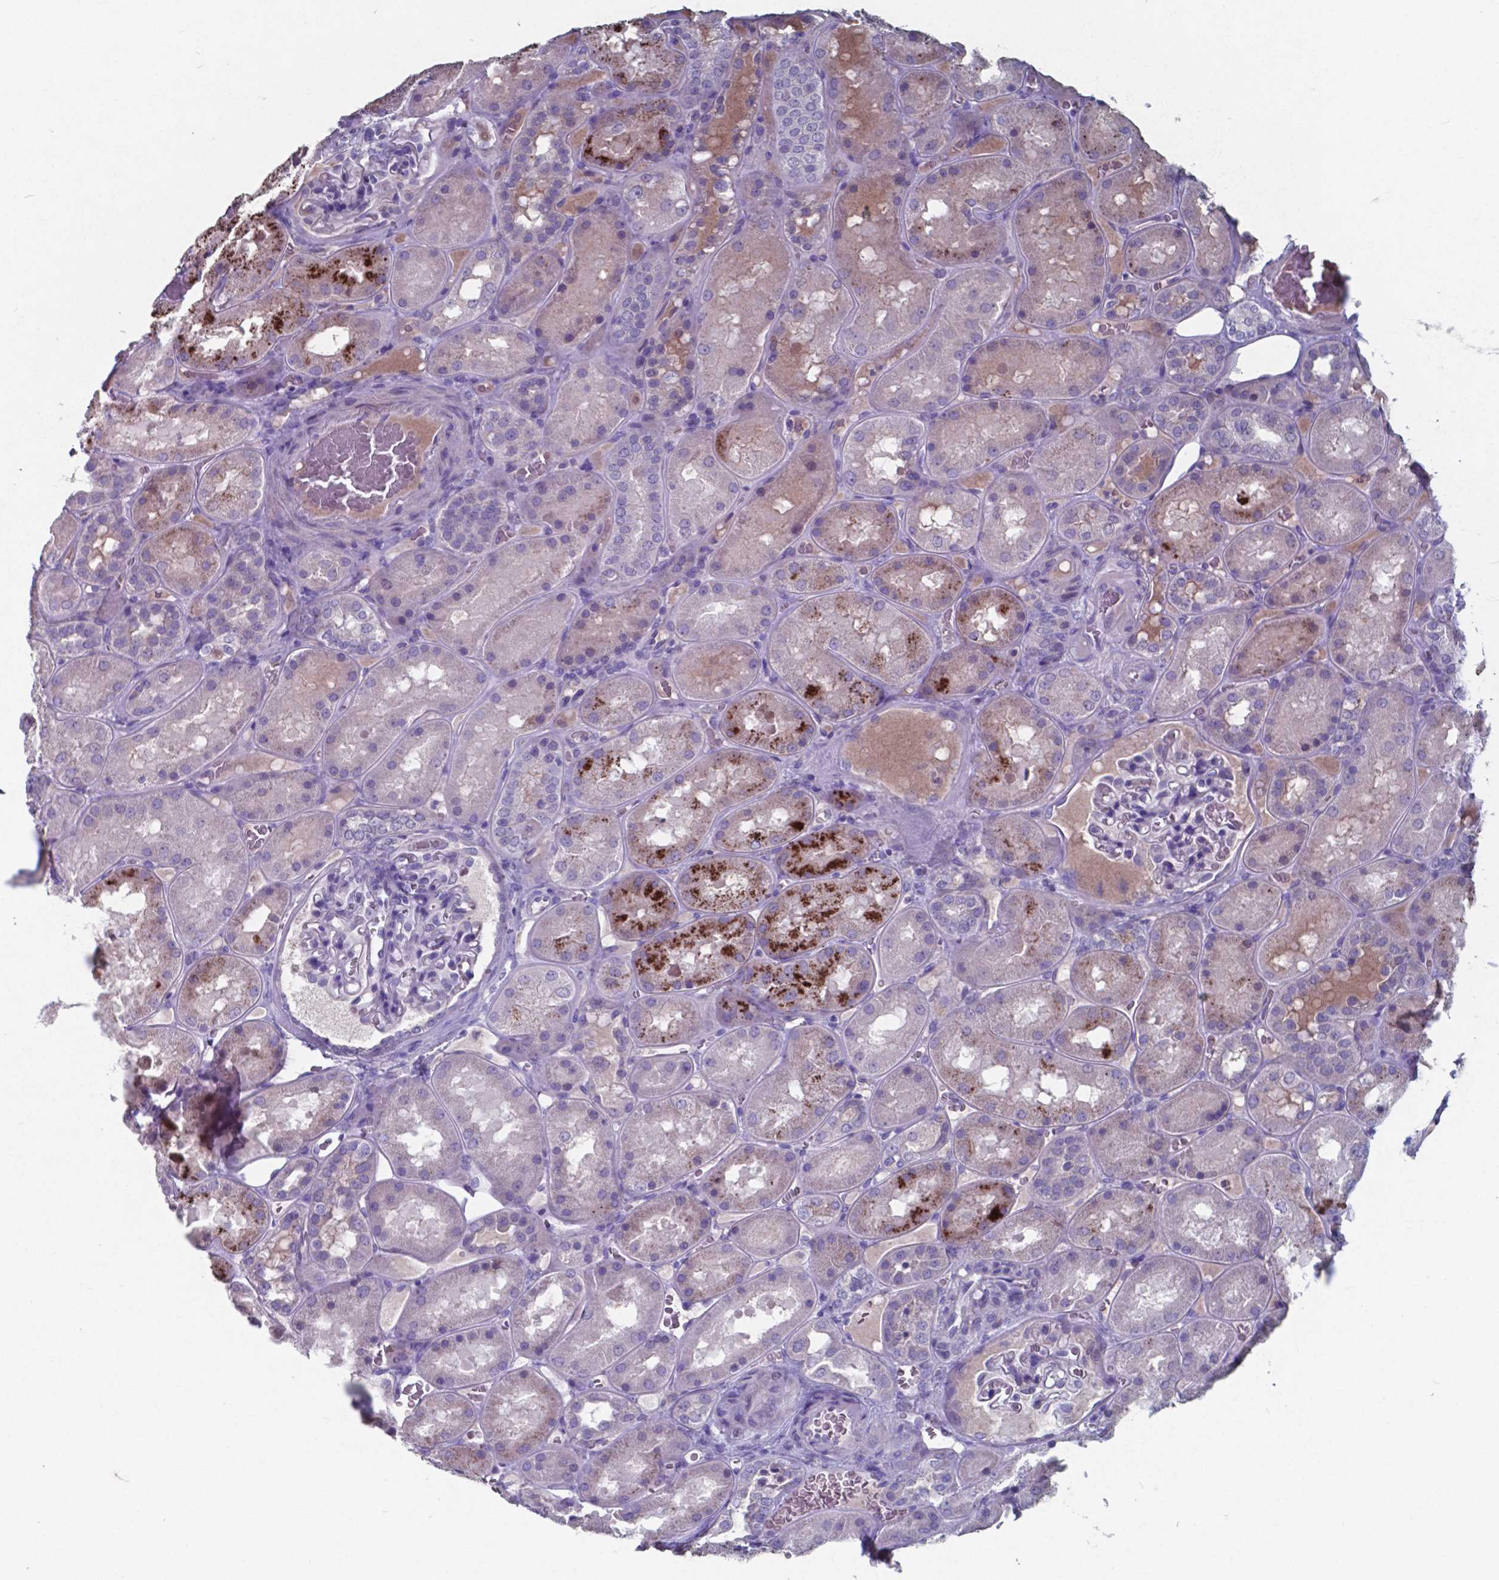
{"staining": {"intensity": "negative", "quantity": "none", "location": "none"}, "tissue": "kidney", "cell_type": "Cells in glomeruli", "image_type": "normal", "snomed": [{"axis": "morphology", "description": "Normal tissue, NOS"}, {"axis": "topography", "description": "Kidney"}], "caption": "Image shows no significant protein positivity in cells in glomeruli of benign kidney. (DAB immunohistochemistry, high magnification).", "gene": "TTR", "patient": {"sex": "male", "age": 73}}